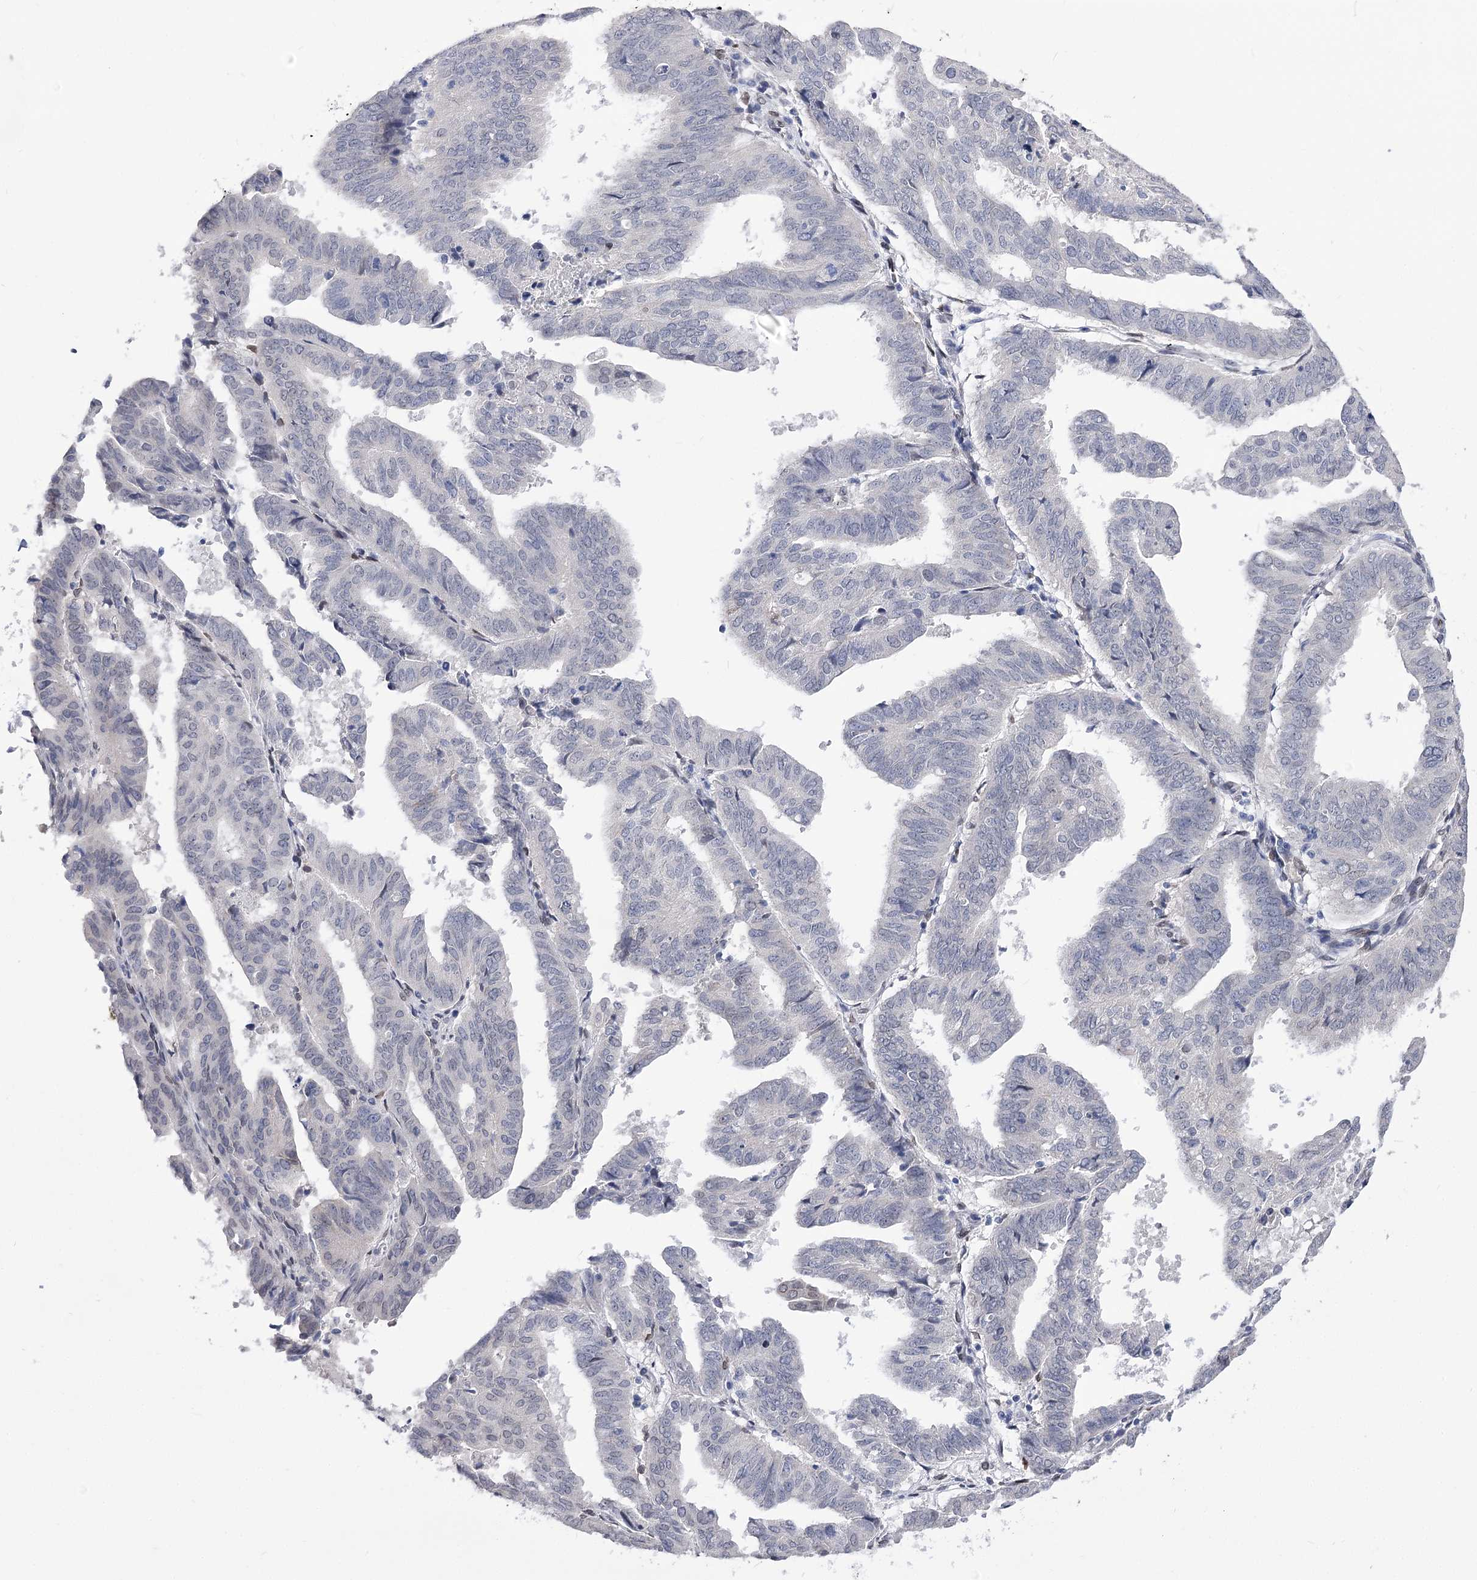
{"staining": {"intensity": "negative", "quantity": "none", "location": "none"}, "tissue": "endometrial cancer", "cell_type": "Tumor cells", "image_type": "cancer", "snomed": [{"axis": "morphology", "description": "Adenocarcinoma, NOS"}, {"axis": "topography", "description": "Uterus"}], "caption": "Histopathology image shows no protein staining in tumor cells of endometrial cancer tissue. (Brightfield microscopy of DAB IHC at high magnification).", "gene": "TMEM201", "patient": {"sex": "female", "age": 77}}